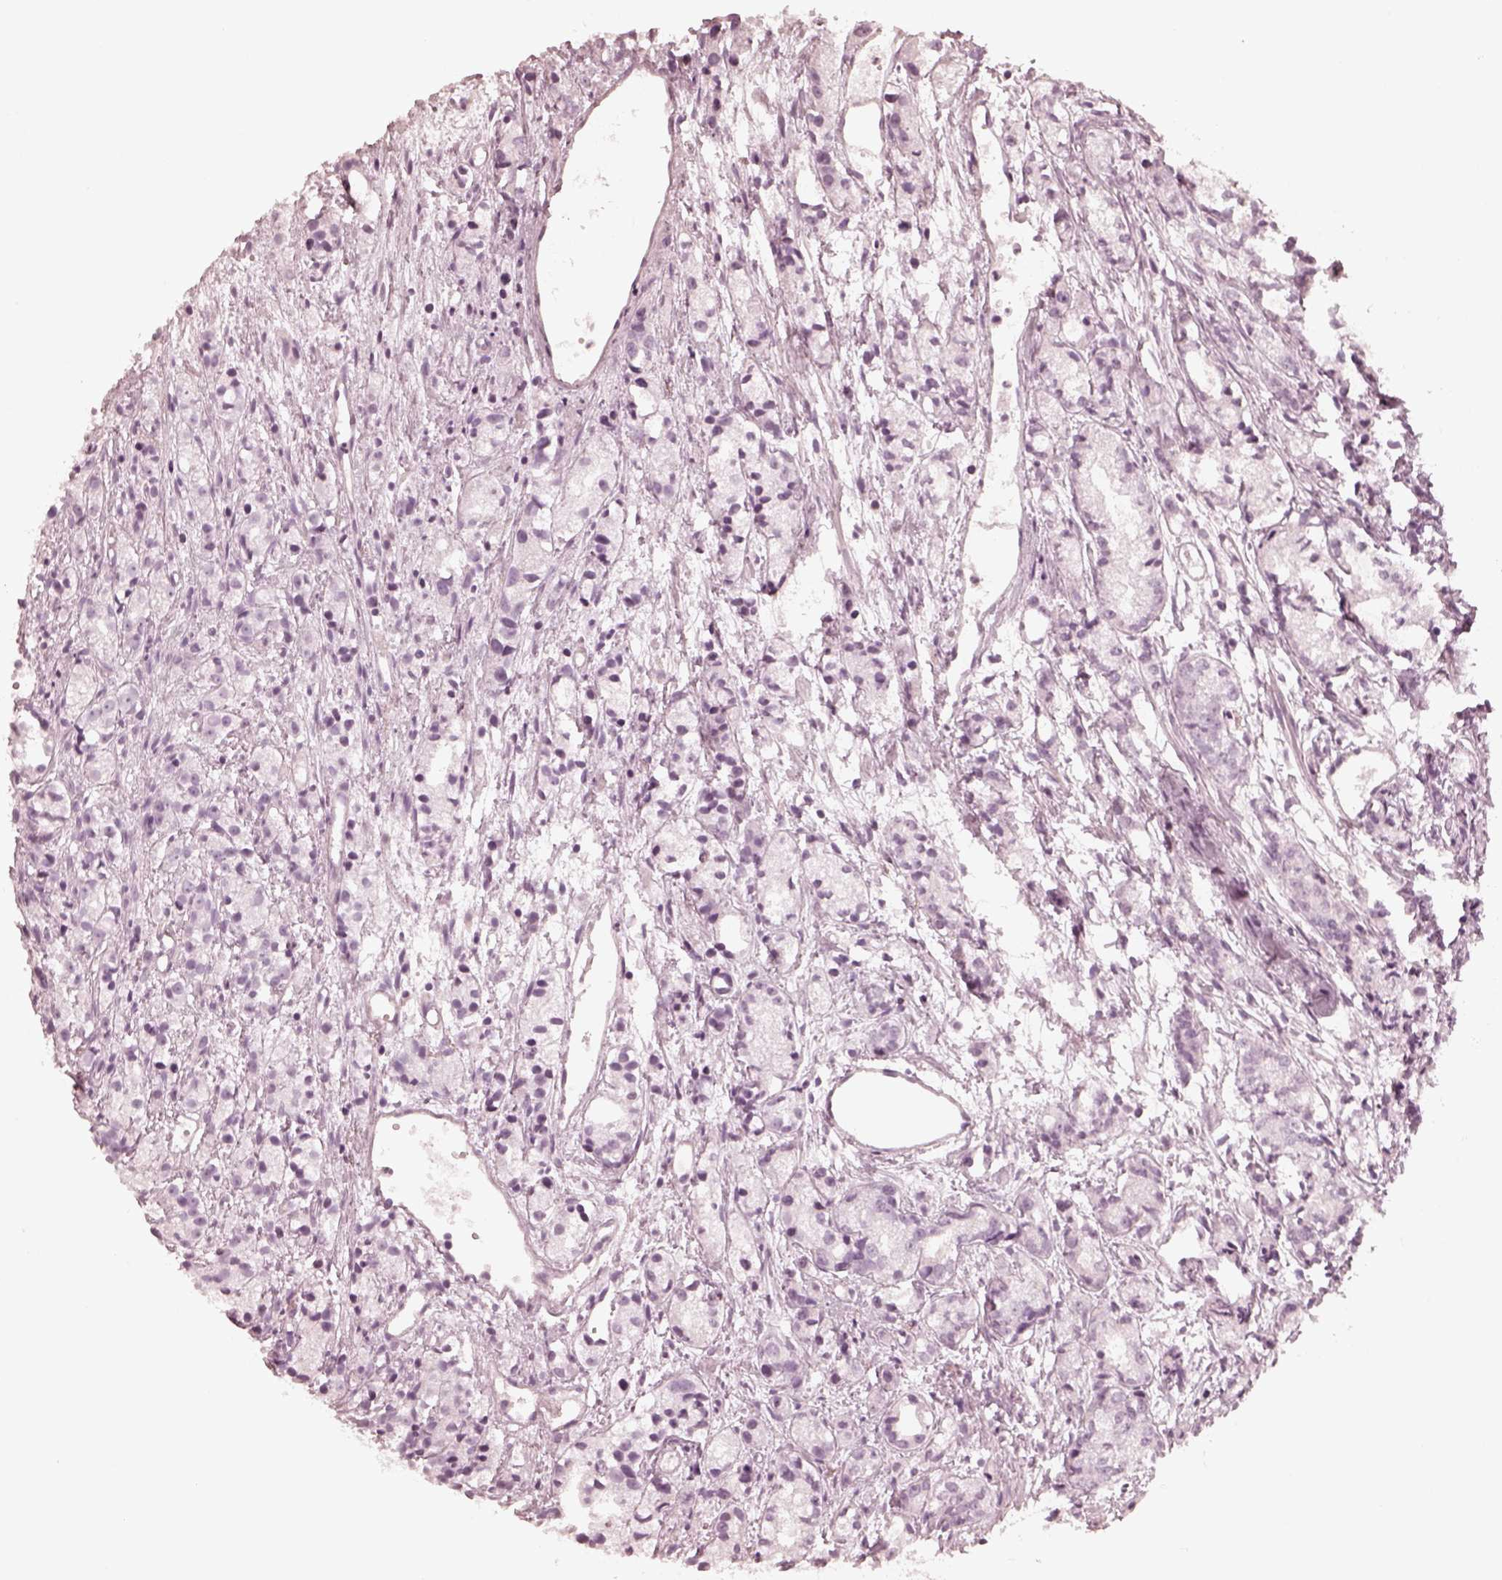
{"staining": {"intensity": "negative", "quantity": "none", "location": "none"}, "tissue": "prostate cancer", "cell_type": "Tumor cells", "image_type": "cancer", "snomed": [{"axis": "morphology", "description": "Adenocarcinoma, Medium grade"}, {"axis": "topography", "description": "Prostate"}], "caption": "Prostate cancer was stained to show a protein in brown. There is no significant positivity in tumor cells.", "gene": "CALR3", "patient": {"sex": "male", "age": 74}}